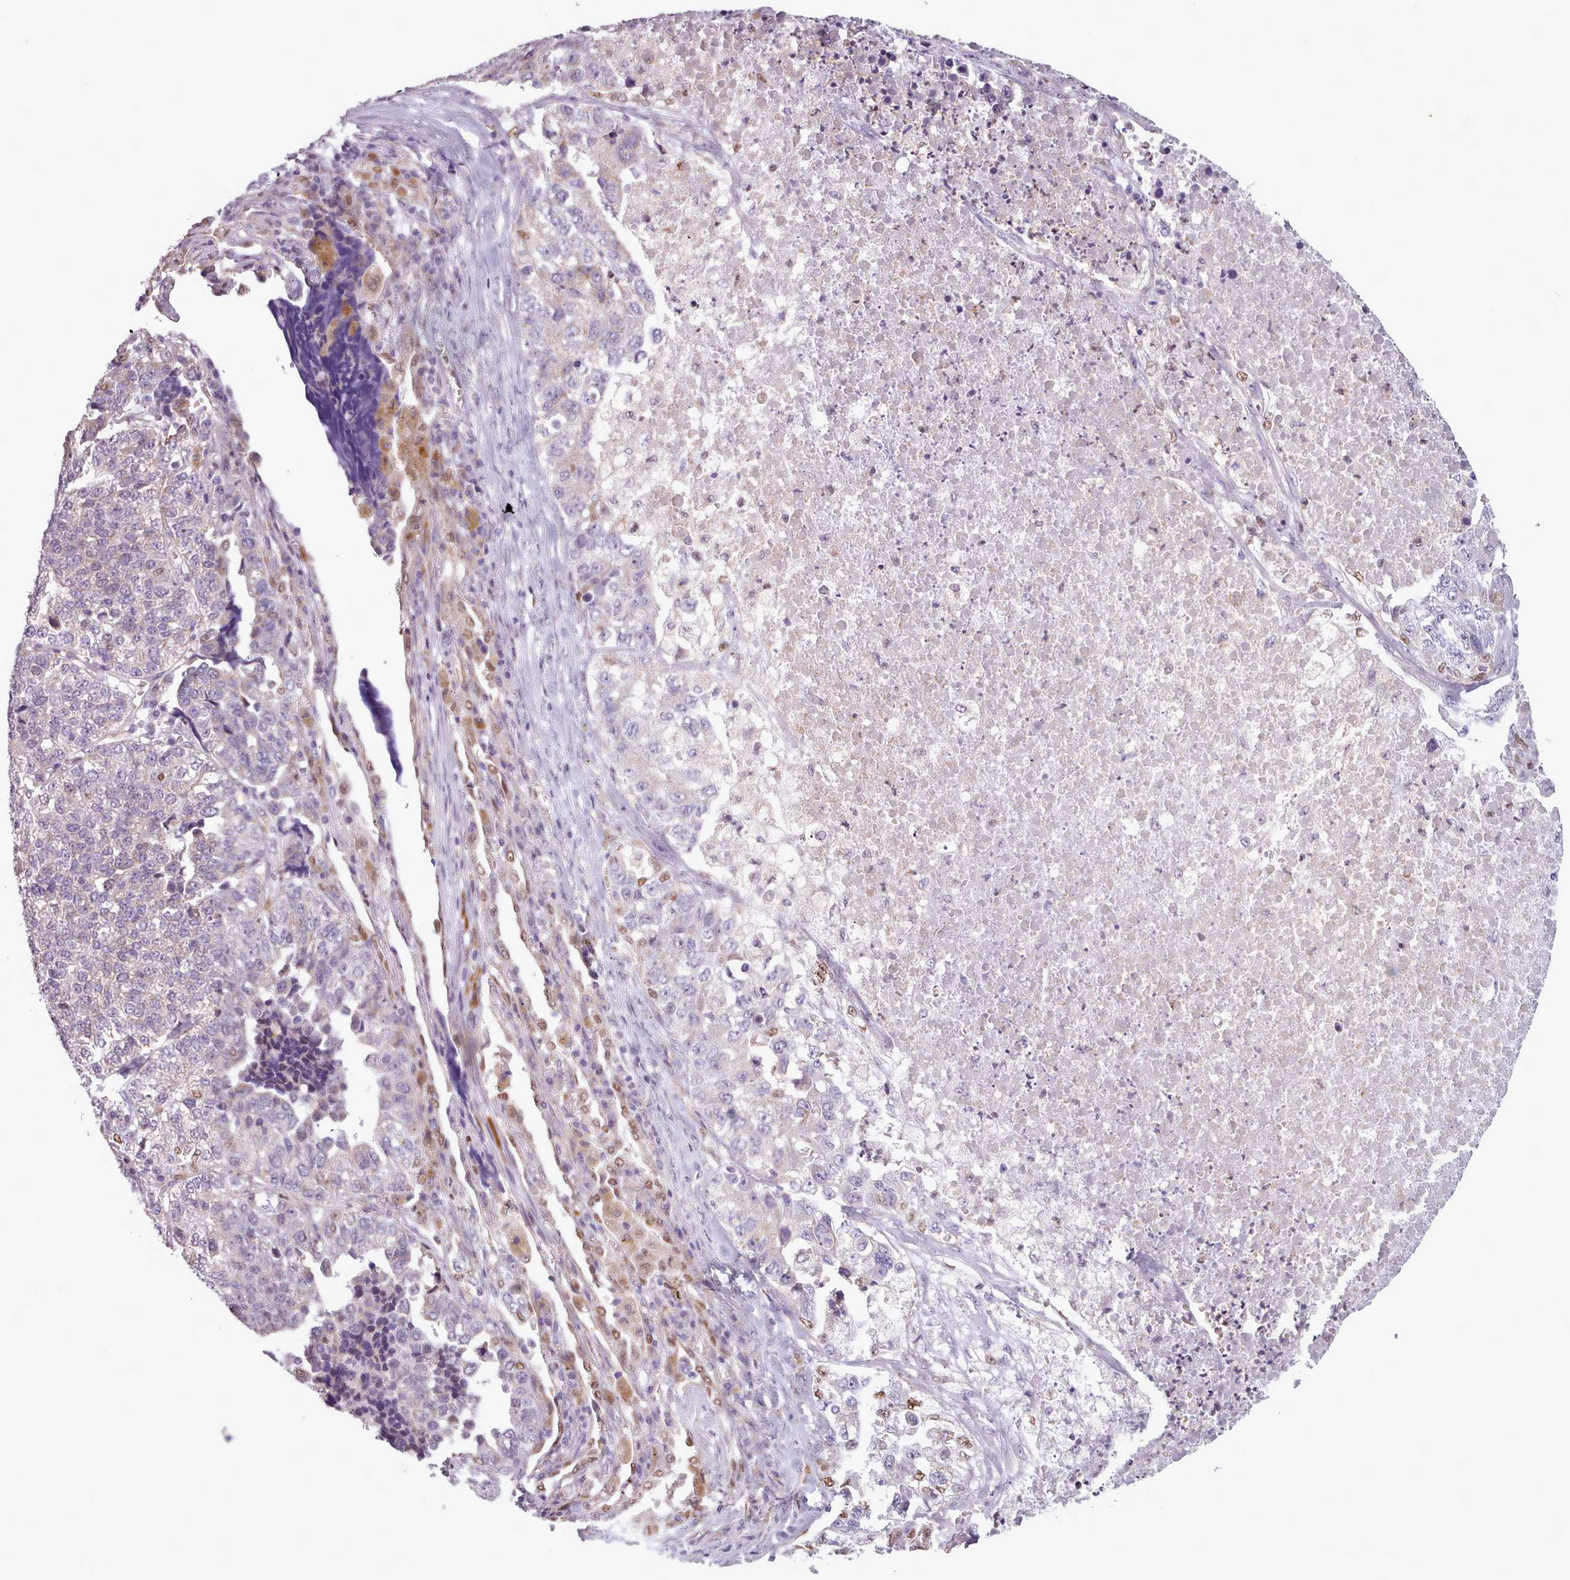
{"staining": {"intensity": "negative", "quantity": "none", "location": "none"}, "tissue": "lung cancer", "cell_type": "Tumor cells", "image_type": "cancer", "snomed": [{"axis": "morphology", "description": "Adenocarcinoma, NOS"}, {"axis": "topography", "description": "Lung"}], "caption": "Lung cancer (adenocarcinoma) was stained to show a protein in brown. There is no significant expression in tumor cells.", "gene": "SLURP1", "patient": {"sex": "male", "age": 49}}